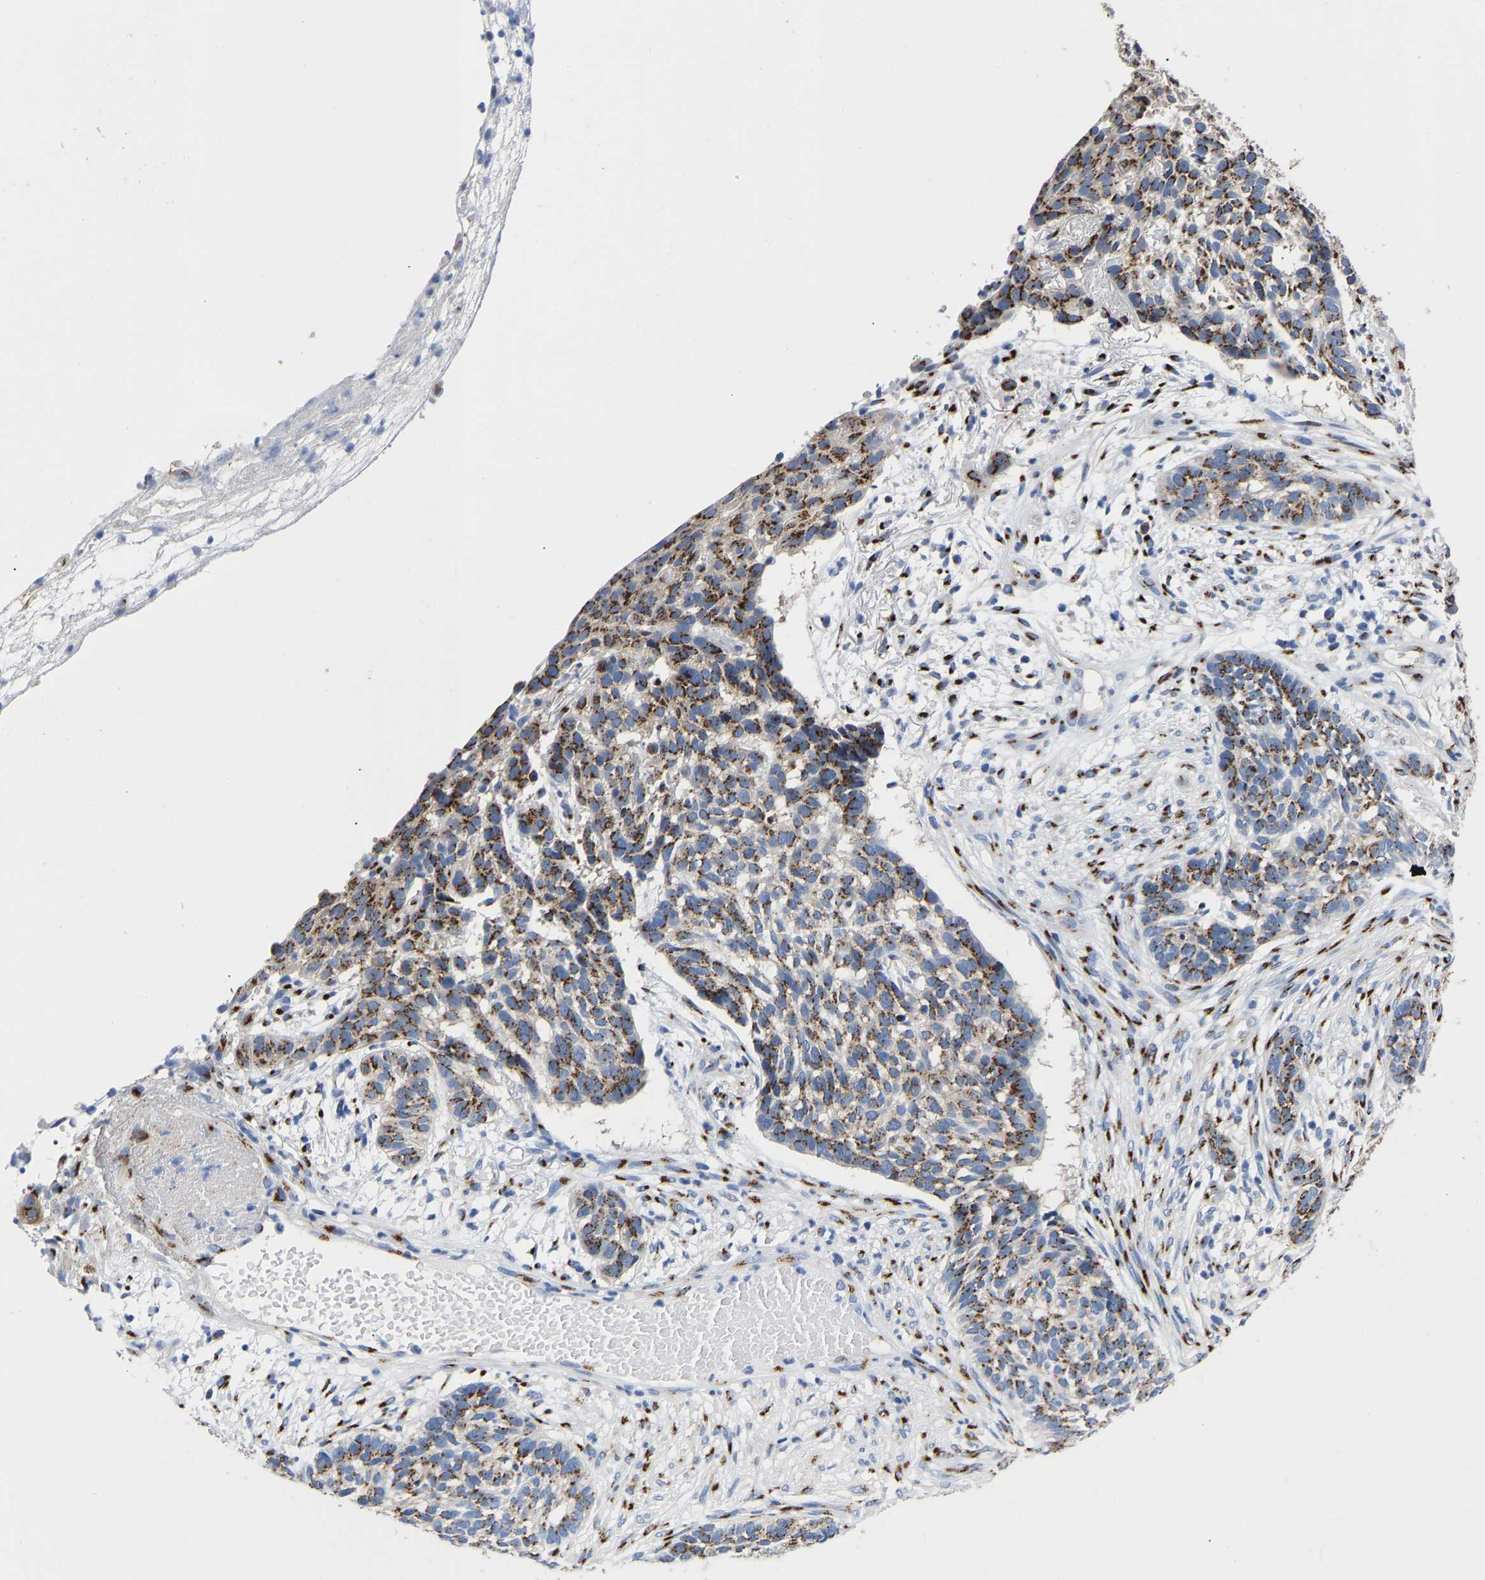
{"staining": {"intensity": "moderate", "quantity": ">75%", "location": "cytoplasmic/membranous"}, "tissue": "skin cancer", "cell_type": "Tumor cells", "image_type": "cancer", "snomed": [{"axis": "morphology", "description": "Basal cell carcinoma"}, {"axis": "topography", "description": "Skin"}], "caption": "IHC micrograph of neoplastic tissue: basal cell carcinoma (skin) stained using immunohistochemistry (IHC) exhibits medium levels of moderate protein expression localized specifically in the cytoplasmic/membranous of tumor cells, appearing as a cytoplasmic/membranous brown color.", "gene": "TMEM87A", "patient": {"sex": "male", "age": 85}}